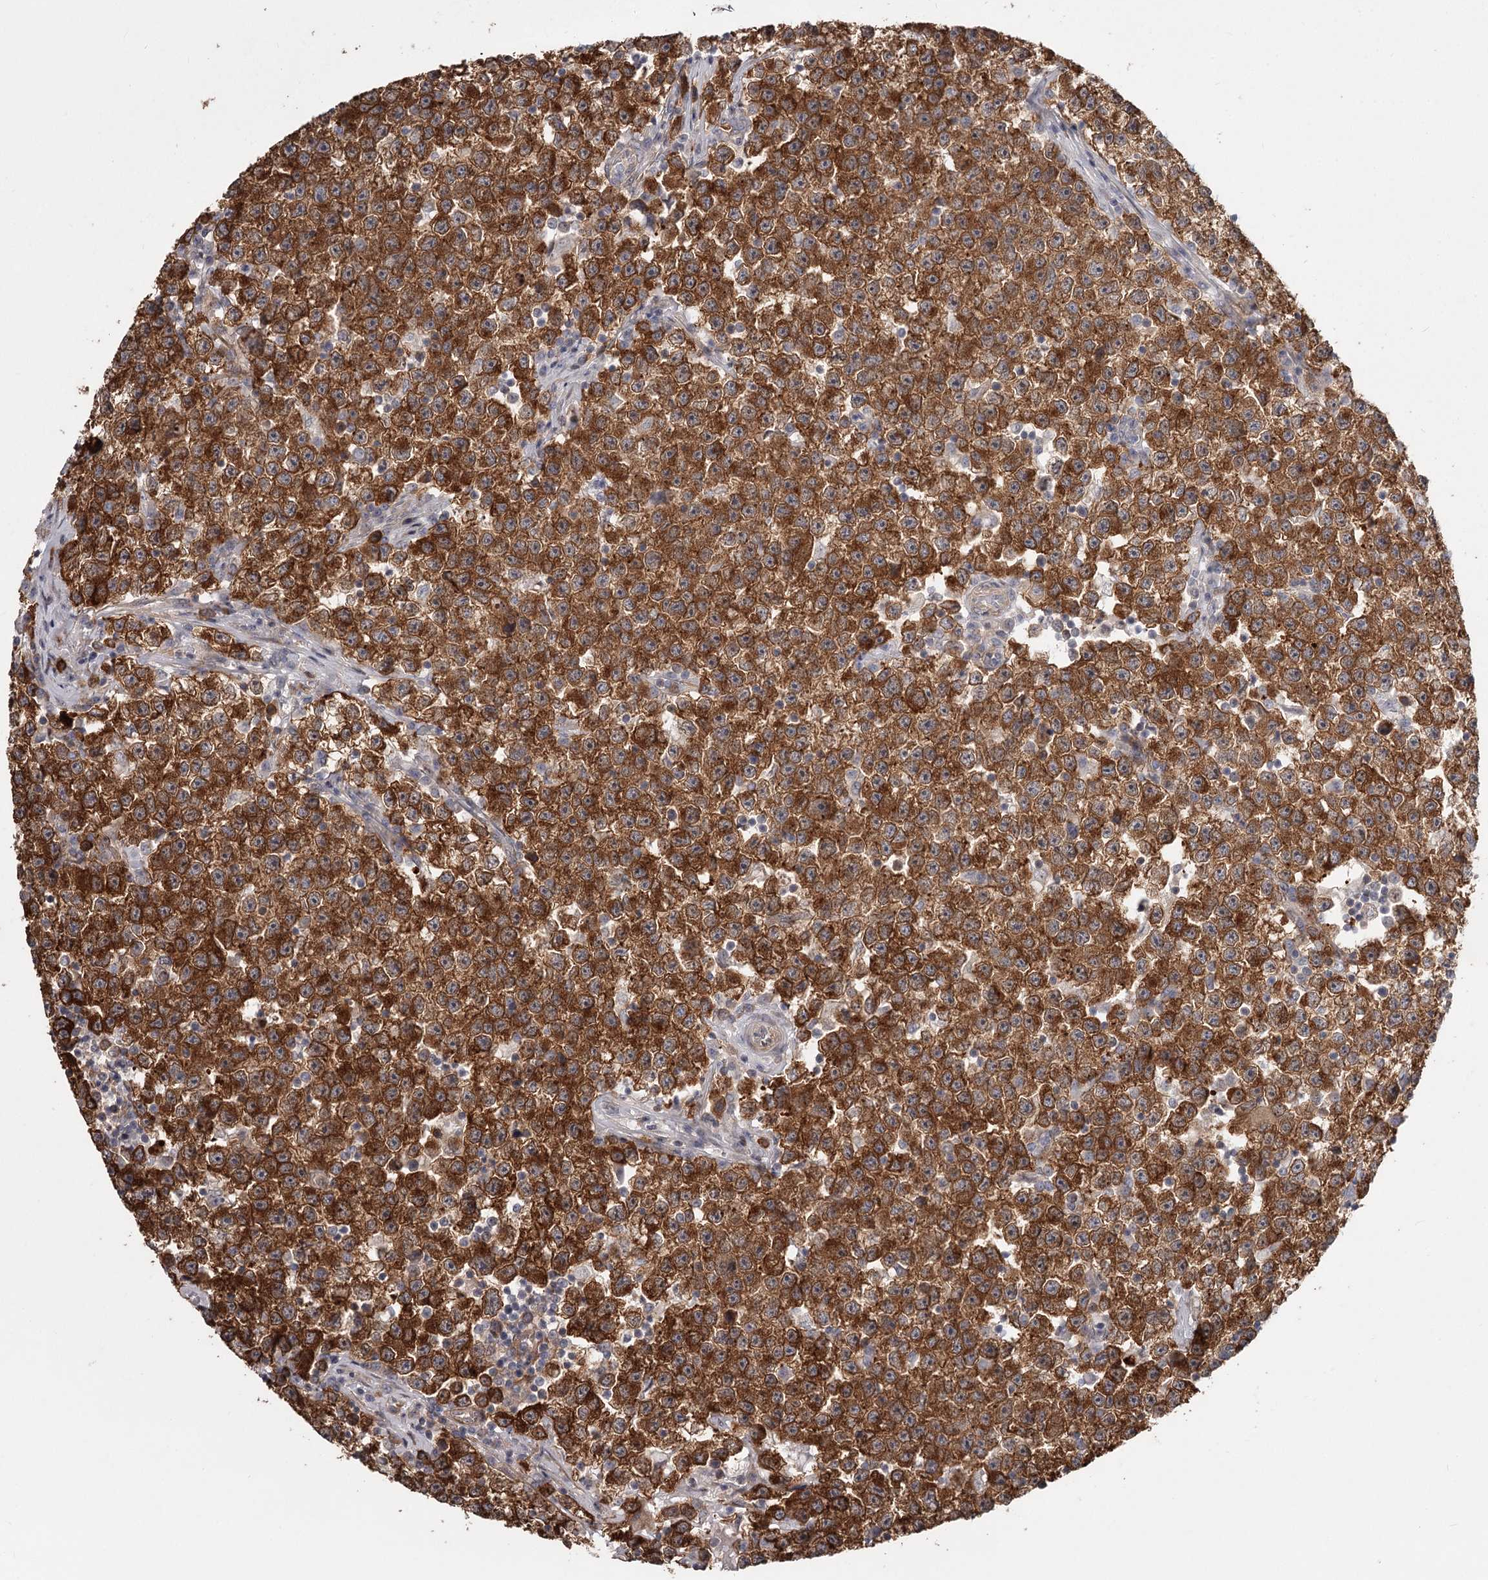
{"staining": {"intensity": "strong", "quantity": ">75%", "location": "cytoplasmic/membranous"}, "tissue": "testis cancer", "cell_type": "Tumor cells", "image_type": "cancer", "snomed": [{"axis": "morphology", "description": "Seminoma, NOS"}, {"axis": "topography", "description": "Testis"}], "caption": "A brown stain shows strong cytoplasmic/membranous staining of a protein in testis cancer (seminoma) tumor cells.", "gene": "CCNG2", "patient": {"sex": "male", "age": 22}}